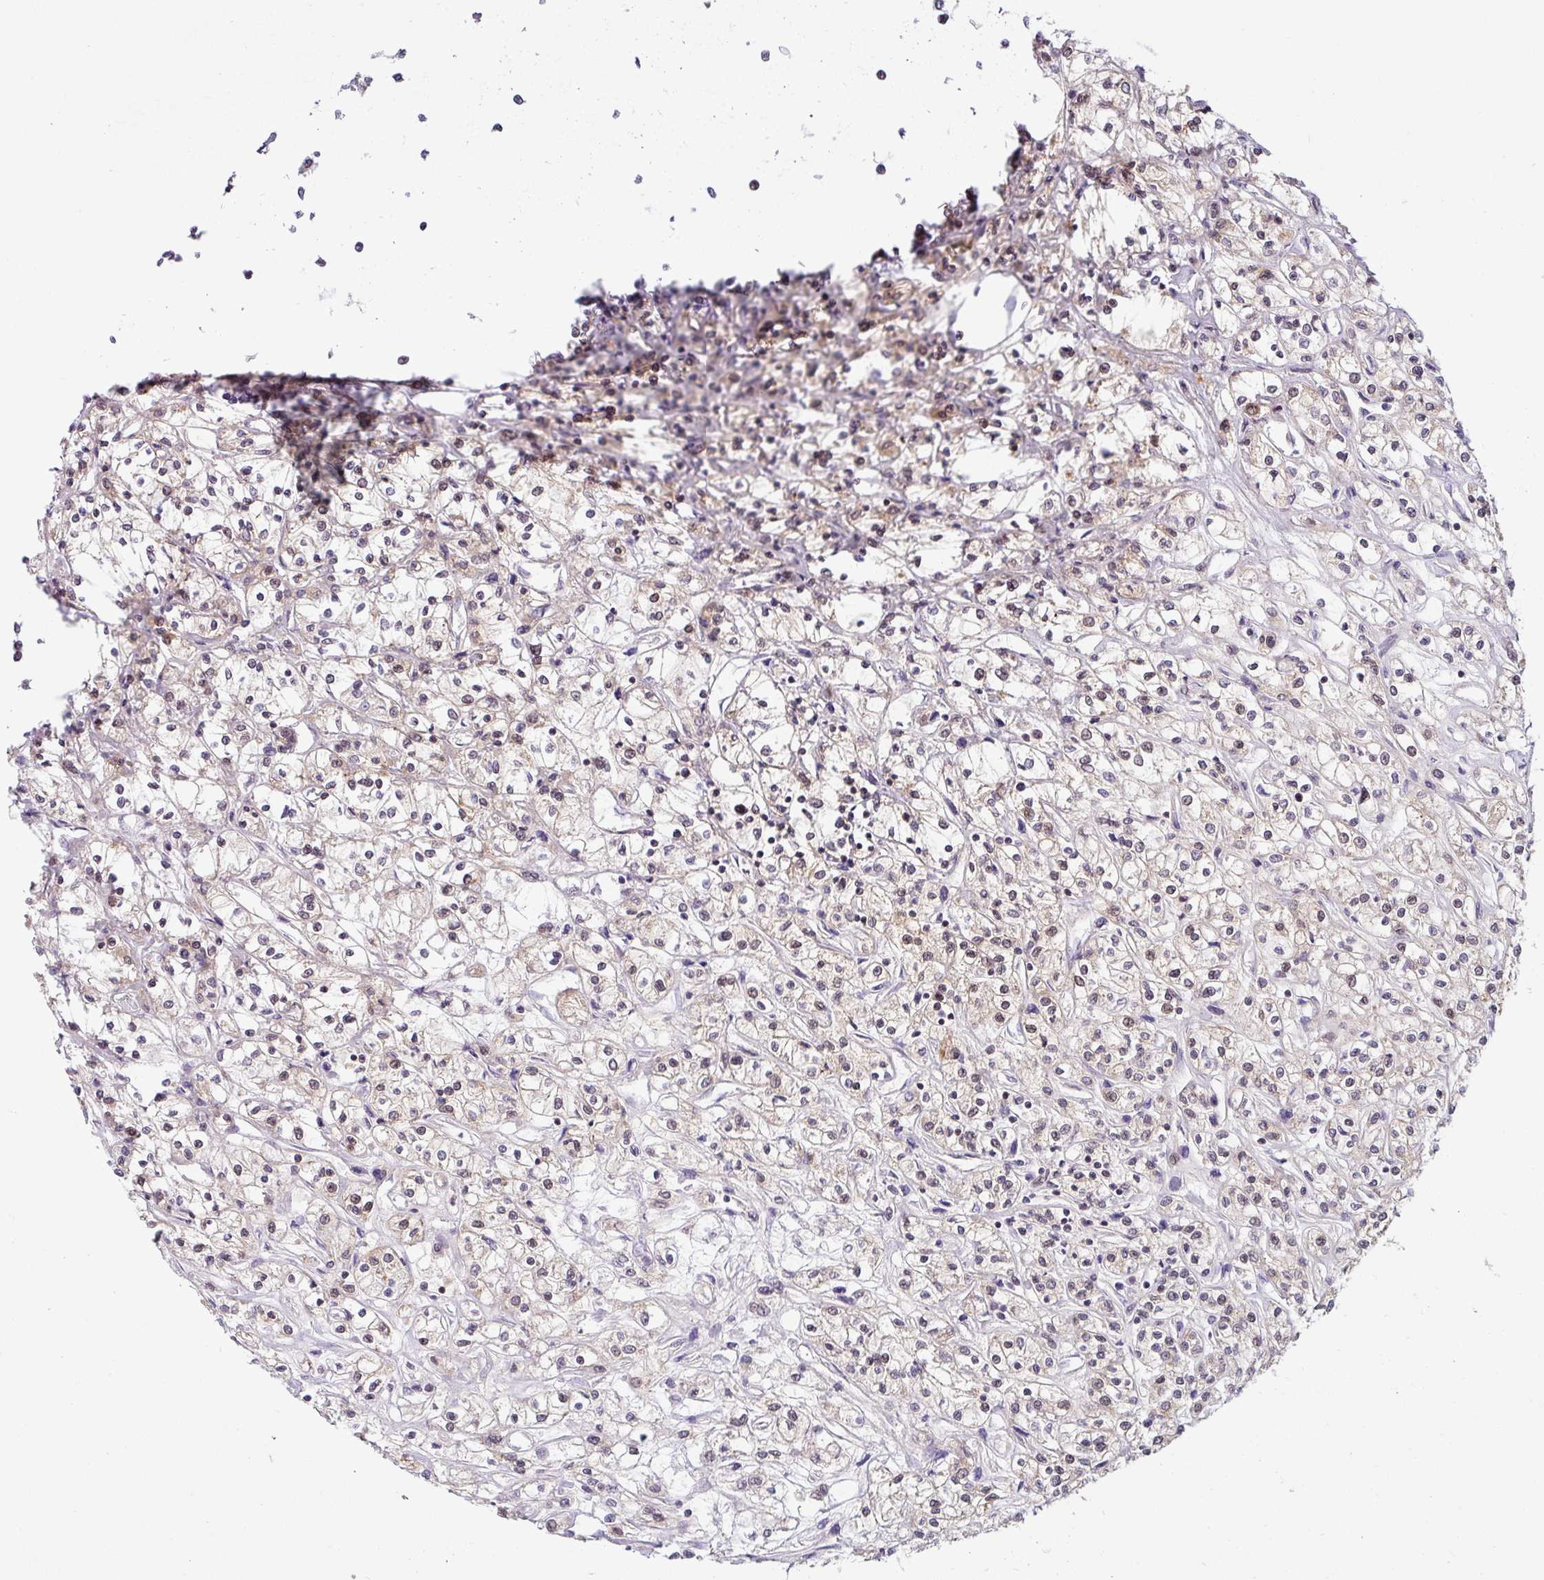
{"staining": {"intensity": "negative", "quantity": "none", "location": "none"}, "tissue": "renal cancer", "cell_type": "Tumor cells", "image_type": "cancer", "snomed": [{"axis": "morphology", "description": "Adenocarcinoma, NOS"}, {"axis": "topography", "description": "Kidney"}], "caption": "This is an immunohistochemistry (IHC) micrograph of renal adenocarcinoma. There is no expression in tumor cells.", "gene": "SHB", "patient": {"sex": "female", "age": 59}}